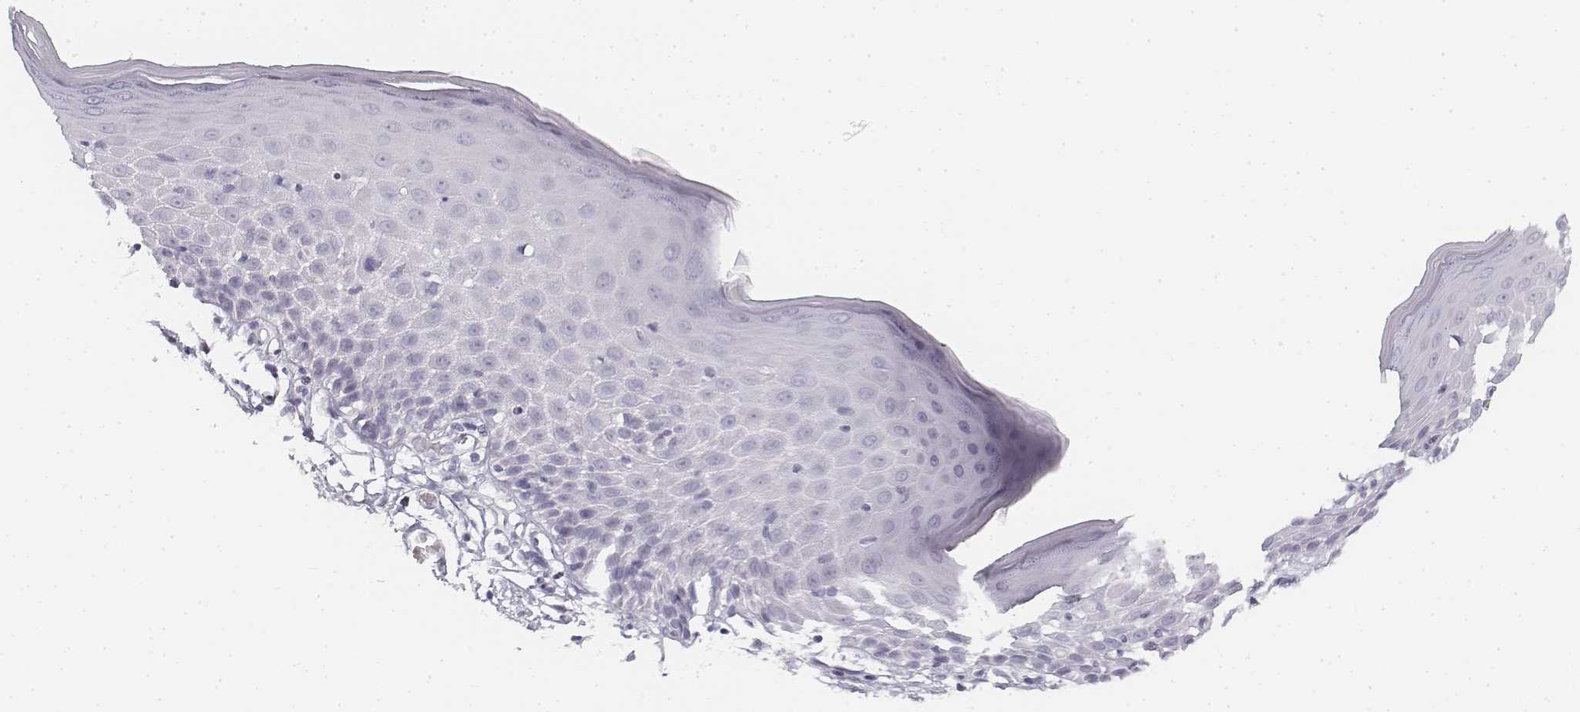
{"staining": {"intensity": "negative", "quantity": "none", "location": "none"}, "tissue": "skin", "cell_type": "Epidermal cells", "image_type": "normal", "snomed": [{"axis": "morphology", "description": "Normal tissue, NOS"}, {"axis": "topography", "description": "Vulva"}], "caption": "Immunohistochemical staining of benign skin shows no significant positivity in epidermal cells. (DAB IHC visualized using brightfield microscopy, high magnification).", "gene": "KRTAP2", "patient": {"sex": "female", "age": 68}}